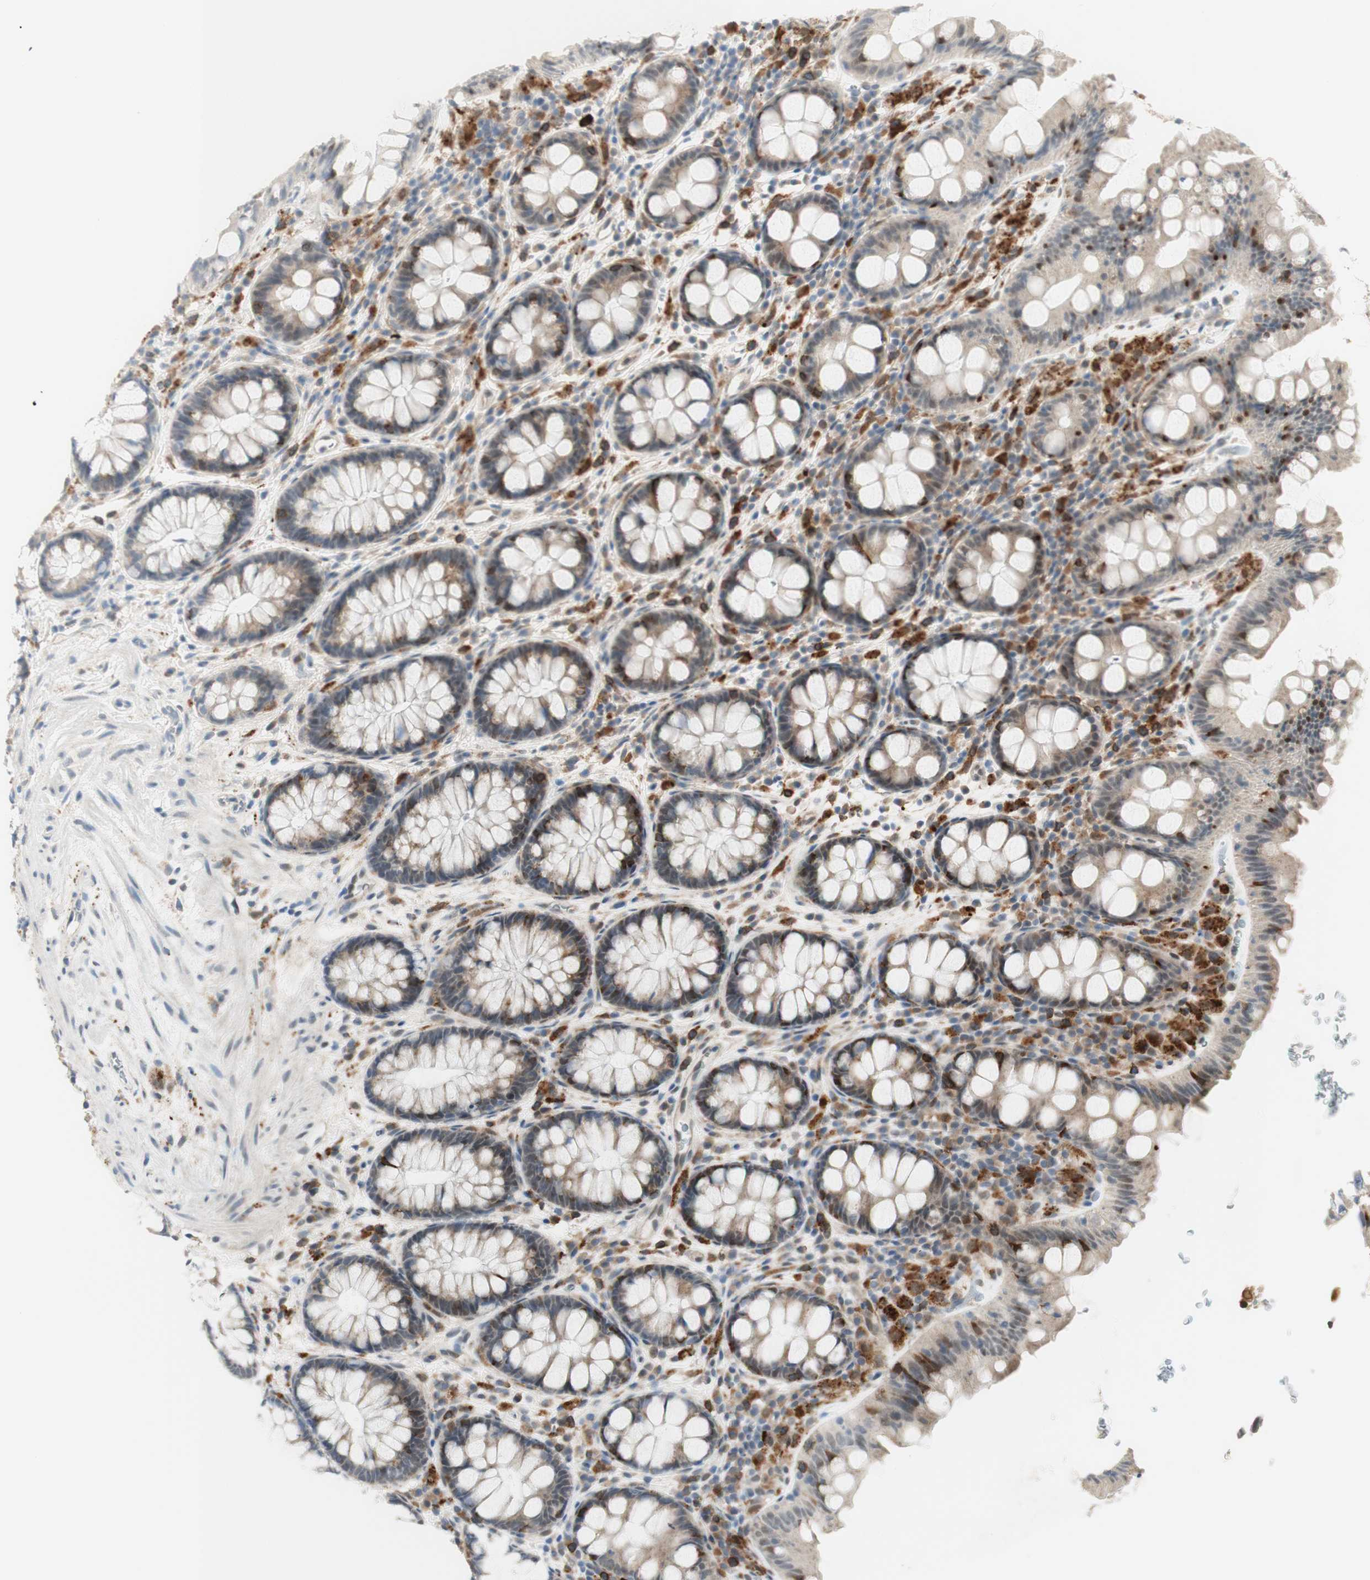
{"staining": {"intensity": "weak", "quantity": "25%-75%", "location": "cytoplasmic/membranous"}, "tissue": "colon", "cell_type": "Endothelial cells", "image_type": "normal", "snomed": [{"axis": "morphology", "description": "Normal tissue, NOS"}, {"axis": "topography", "description": "Colon"}], "caption": "Colon stained with immunohistochemistry (IHC) shows weak cytoplasmic/membranous positivity in about 25%-75% of endothelial cells.", "gene": "GAPT", "patient": {"sex": "female", "age": 80}}